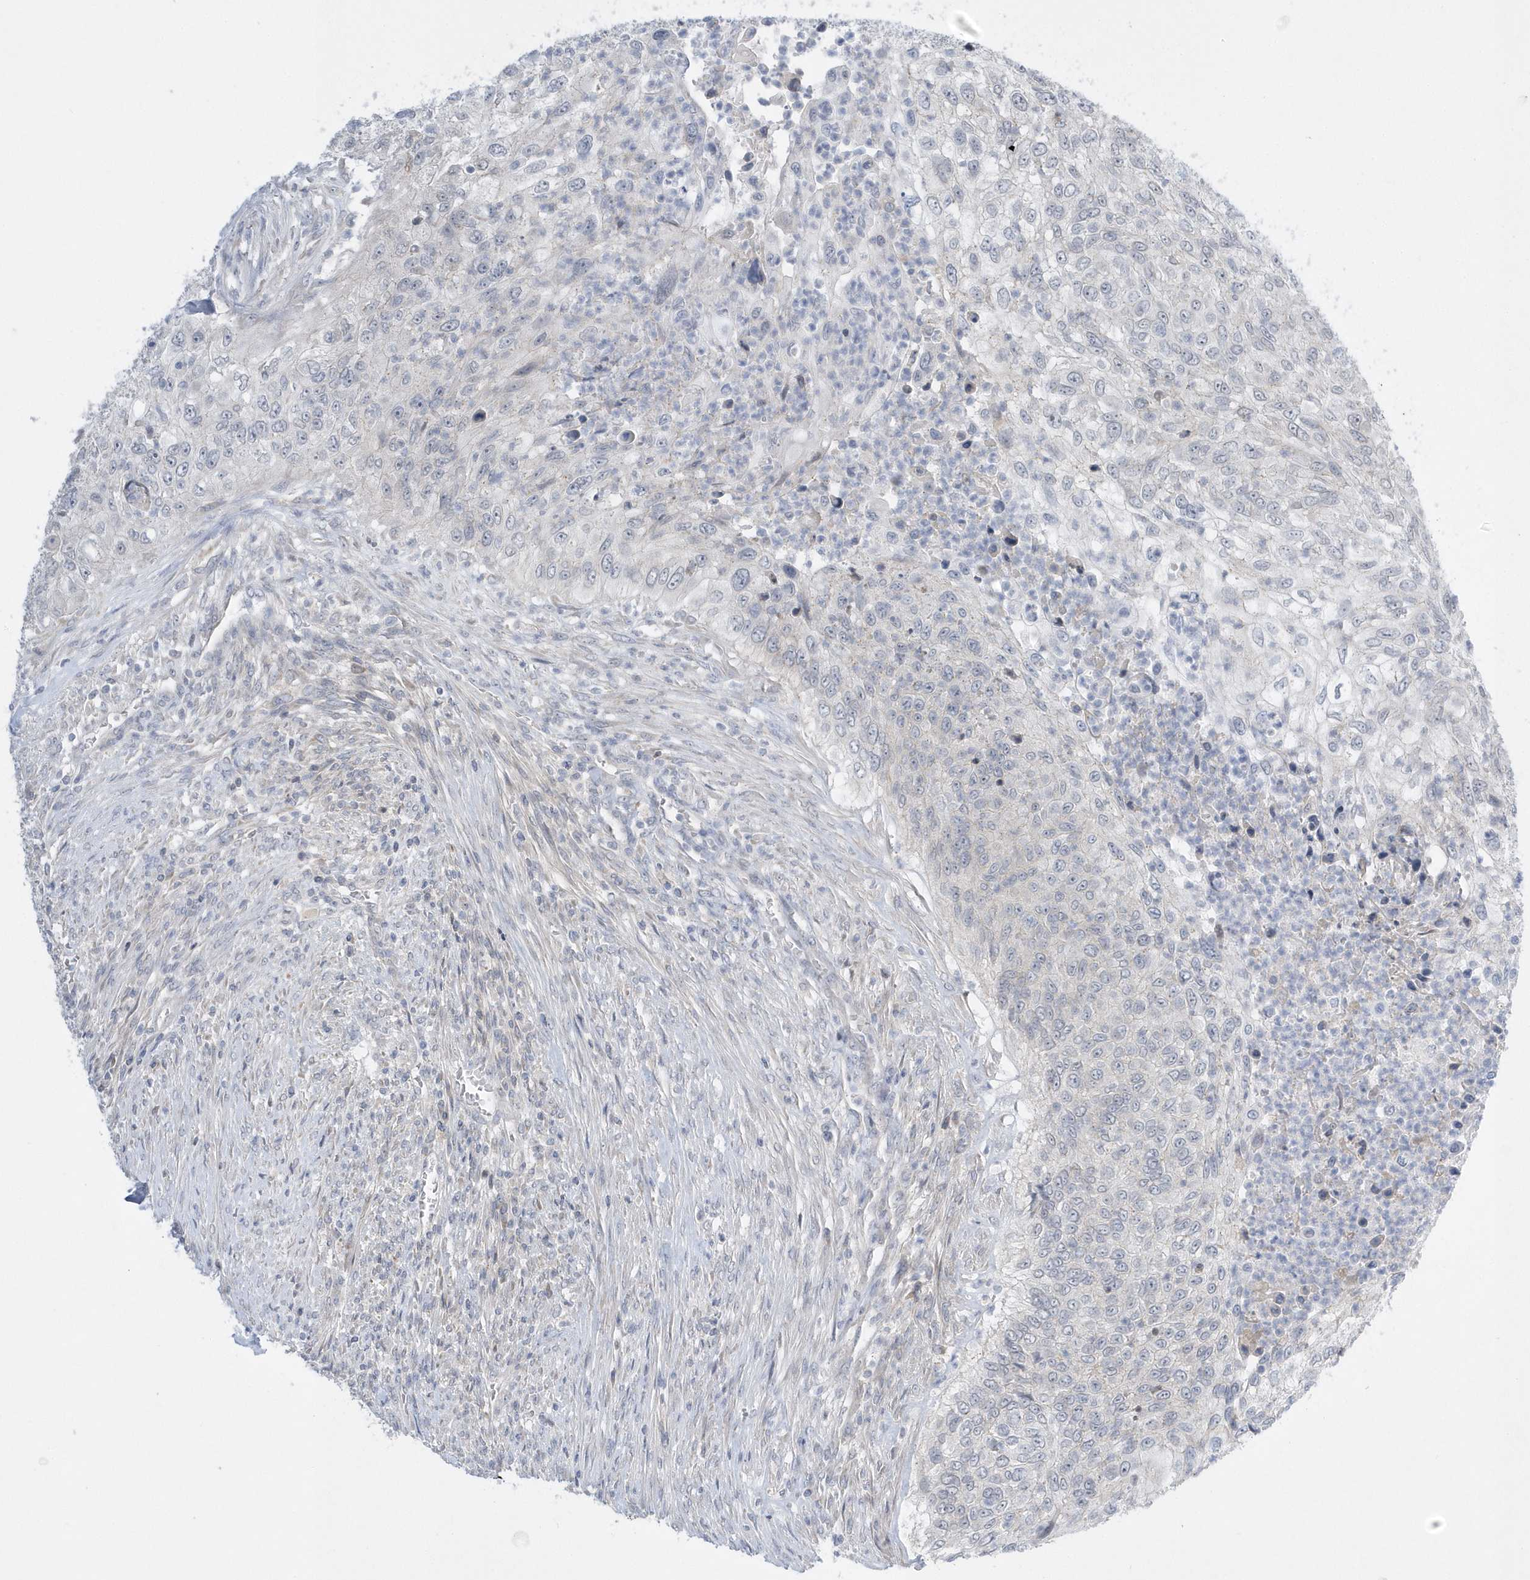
{"staining": {"intensity": "negative", "quantity": "none", "location": "none"}, "tissue": "urothelial cancer", "cell_type": "Tumor cells", "image_type": "cancer", "snomed": [{"axis": "morphology", "description": "Urothelial carcinoma, High grade"}, {"axis": "topography", "description": "Urinary bladder"}], "caption": "This histopathology image is of urothelial cancer stained with IHC to label a protein in brown with the nuclei are counter-stained blue. There is no expression in tumor cells.", "gene": "ZC3H12D", "patient": {"sex": "female", "age": 60}}